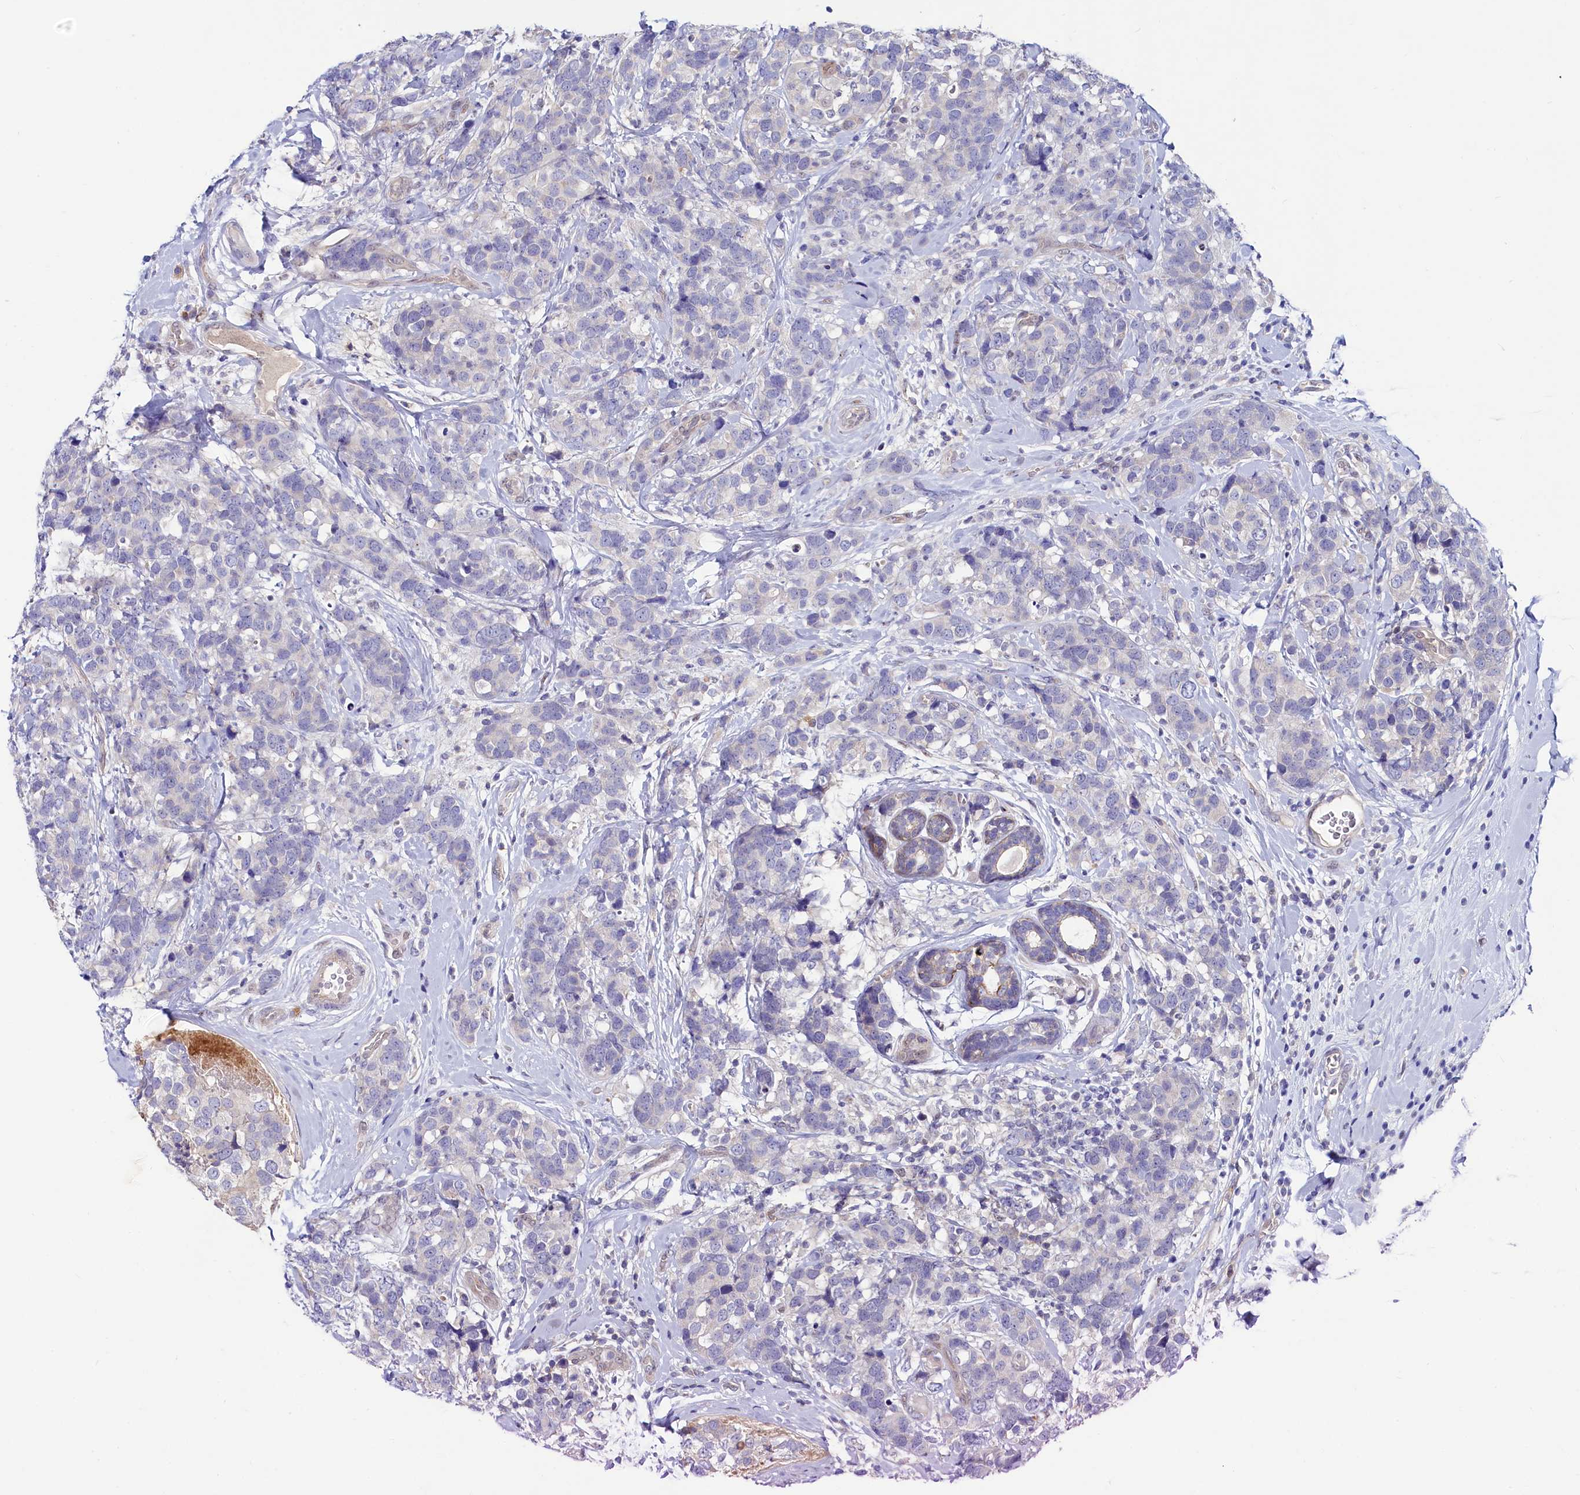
{"staining": {"intensity": "negative", "quantity": "none", "location": "none"}, "tissue": "breast cancer", "cell_type": "Tumor cells", "image_type": "cancer", "snomed": [{"axis": "morphology", "description": "Lobular carcinoma"}, {"axis": "topography", "description": "Breast"}], "caption": "DAB (3,3'-diaminobenzidine) immunohistochemical staining of breast cancer shows no significant positivity in tumor cells.", "gene": "ASTE1", "patient": {"sex": "female", "age": 59}}